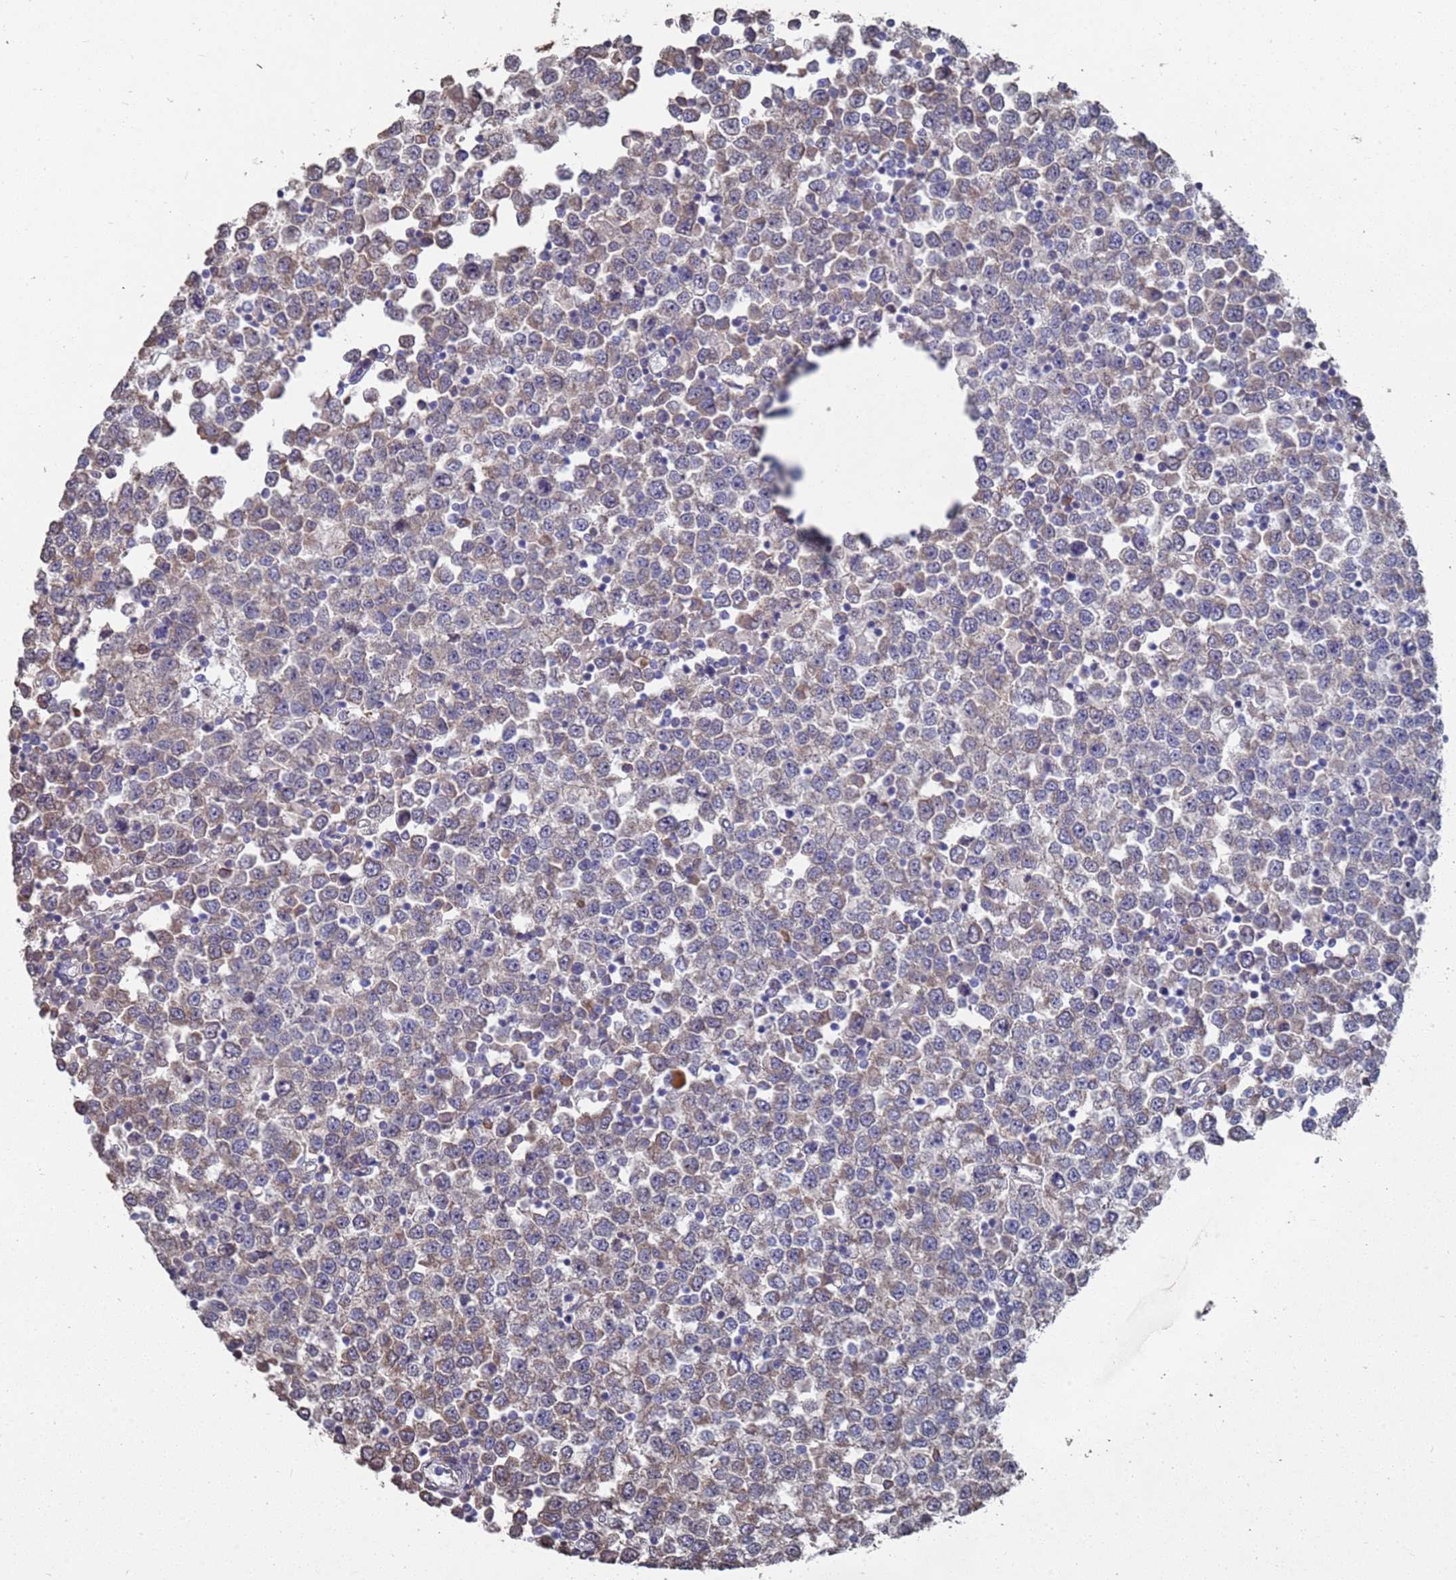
{"staining": {"intensity": "moderate", "quantity": "25%-75%", "location": "cytoplasmic/membranous"}, "tissue": "testis cancer", "cell_type": "Tumor cells", "image_type": "cancer", "snomed": [{"axis": "morphology", "description": "Seminoma, NOS"}, {"axis": "topography", "description": "Testis"}], "caption": "Moderate cytoplasmic/membranous positivity is appreciated in approximately 25%-75% of tumor cells in testis seminoma.", "gene": "CFAP119", "patient": {"sex": "male", "age": 65}}